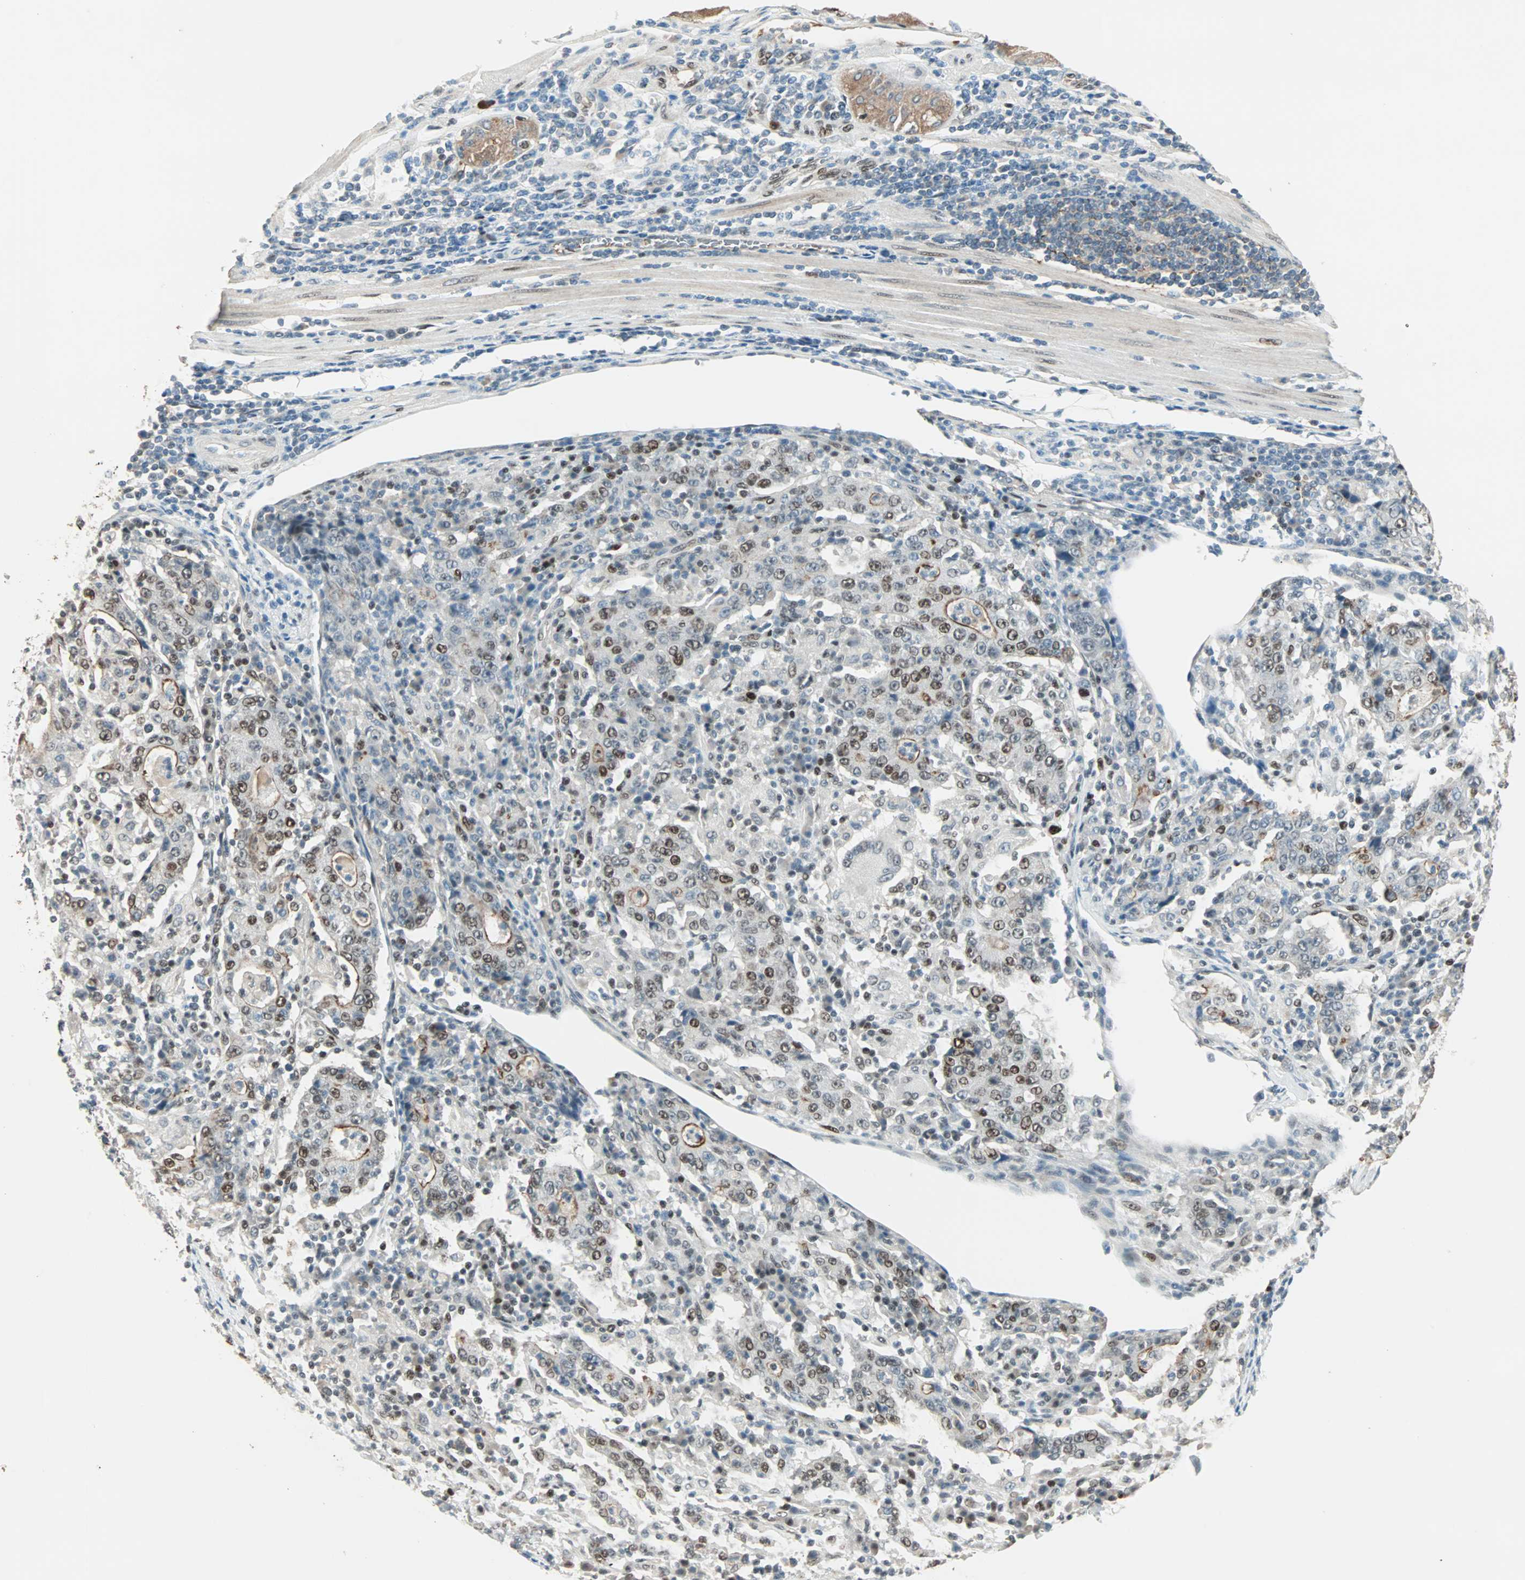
{"staining": {"intensity": "moderate", "quantity": "25%-75%", "location": "nuclear"}, "tissue": "stomach cancer", "cell_type": "Tumor cells", "image_type": "cancer", "snomed": [{"axis": "morphology", "description": "Normal tissue, NOS"}, {"axis": "morphology", "description": "Adenocarcinoma, NOS"}, {"axis": "topography", "description": "Stomach, upper"}, {"axis": "topography", "description": "Stomach"}], "caption": "Immunohistochemistry (IHC) staining of stomach adenocarcinoma, which shows medium levels of moderate nuclear staining in about 25%-75% of tumor cells indicating moderate nuclear protein staining. The staining was performed using DAB (3,3'-diaminobenzidine) (brown) for protein detection and nuclei were counterstained in hematoxylin (blue).", "gene": "MDC1", "patient": {"sex": "male", "age": 59}}